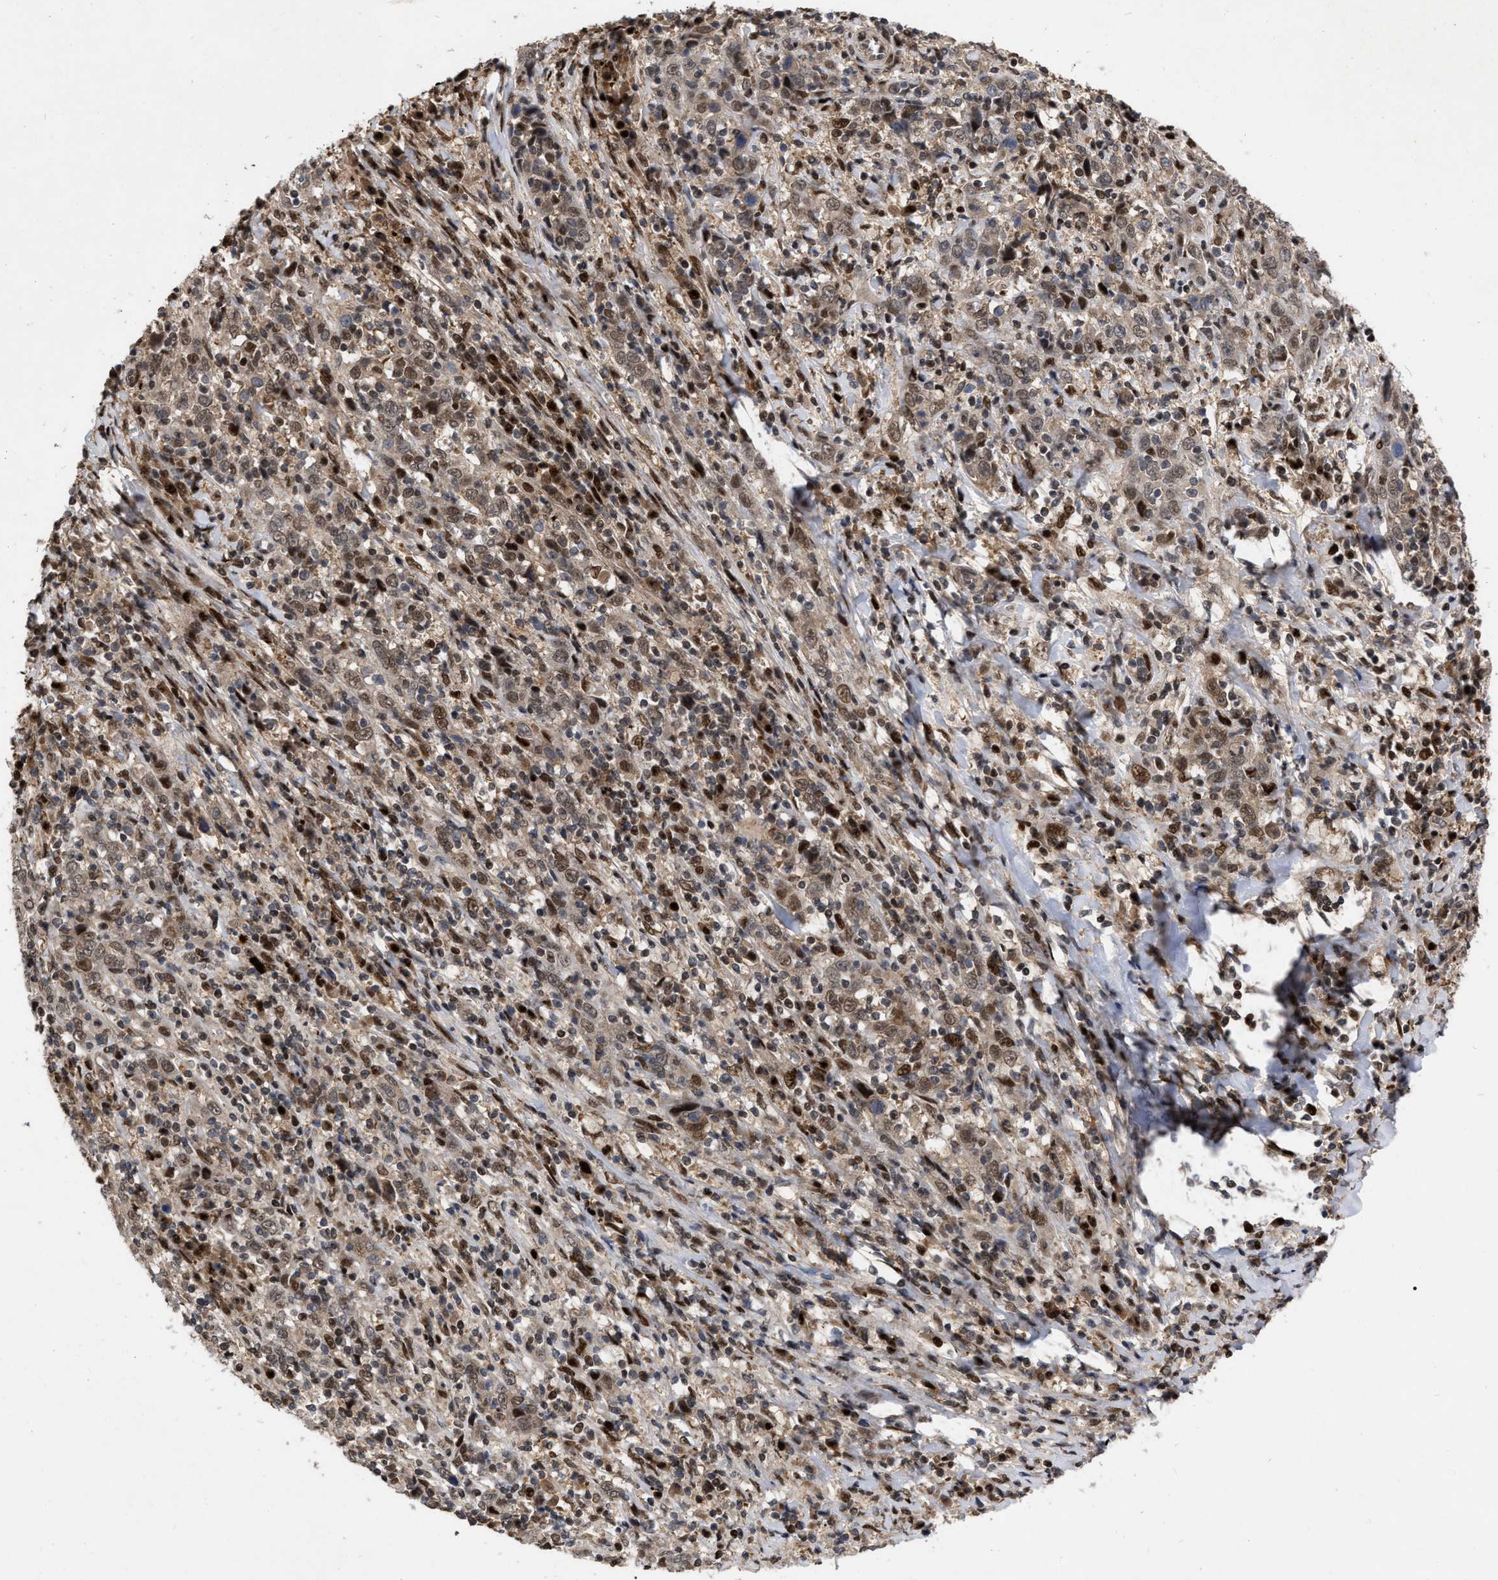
{"staining": {"intensity": "moderate", "quantity": ">75%", "location": "cytoplasmic/membranous,nuclear"}, "tissue": "cervical cancer", "cell_type": "Tumor cells", "image_type": "cancer", "snomed": [{"axis": "morphology", "description": "Squamous cell carcinoma, NOS"}, {"axis": "topography", "description": "Cervix"}], "caption": "There is medium levels of moderate cytoplasmic/membranous and nuclear positivity in tumor cells of cervical cancer (squamous cell carcinoma), as demonstrated by immunohistochemical staining (brown color).", "gene": "MDM4", "patient": {"sex": "female", "age": 46}}